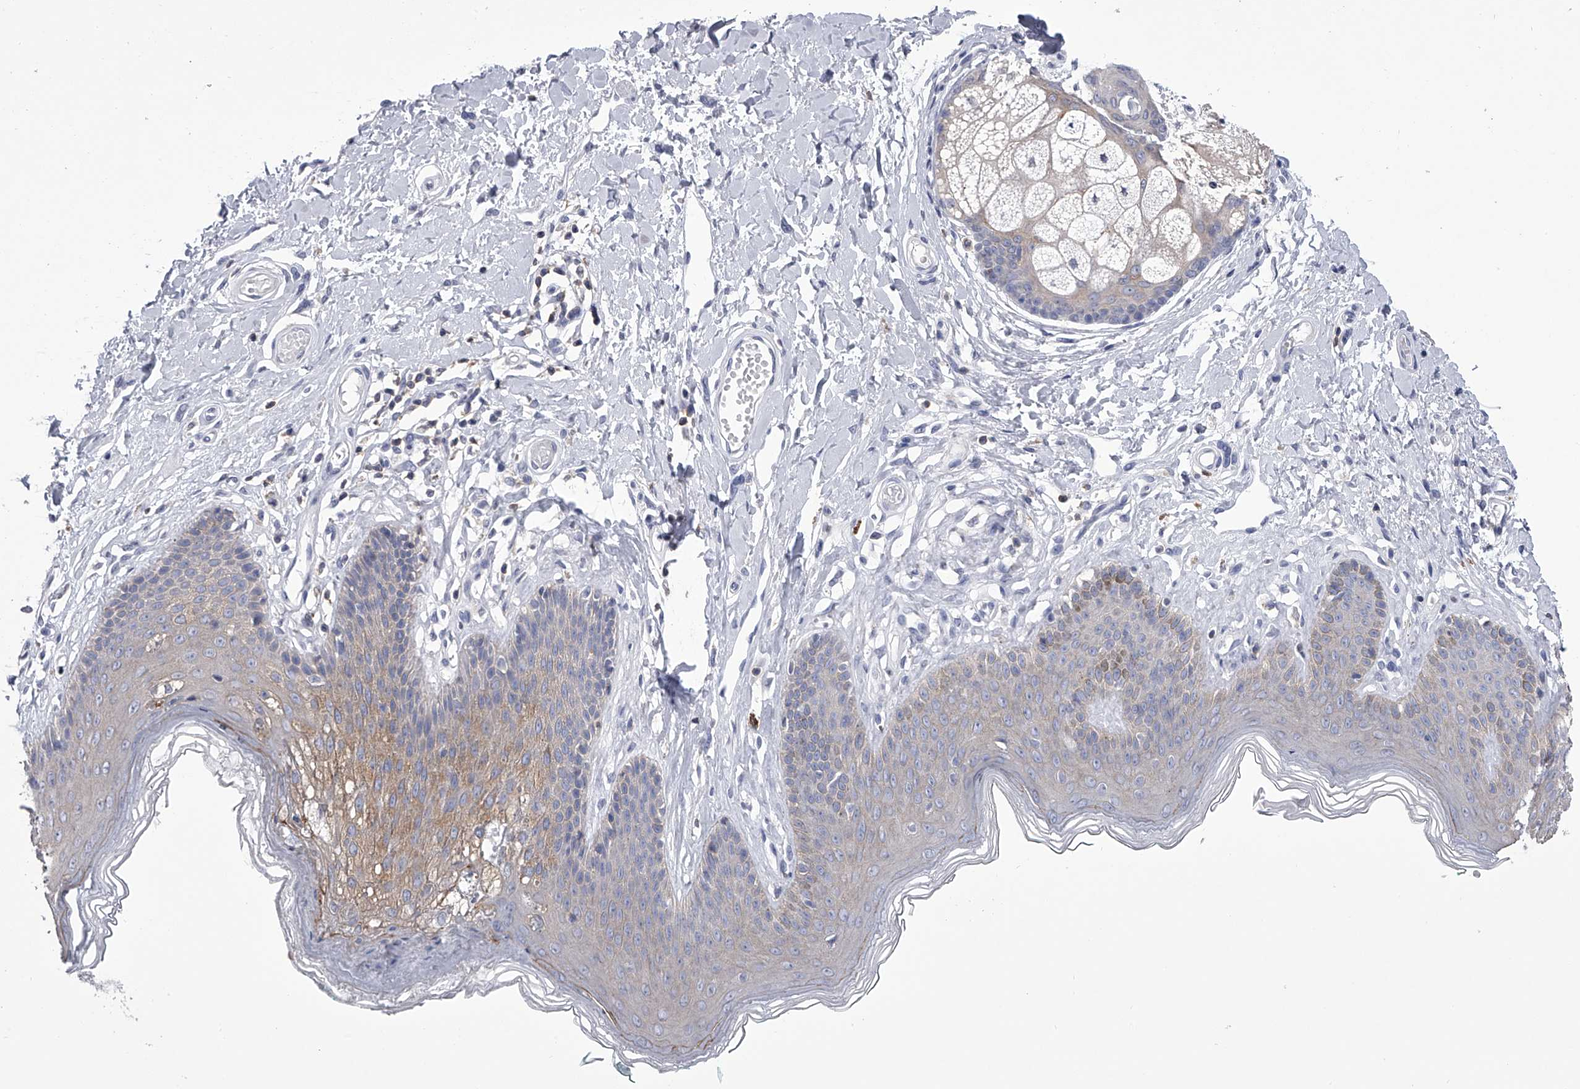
{"staining": {"intensity": "weak", "quantity": "<25%", "location": "cytoplasmic/membranous"}, "tissue": "skin", "cell_type": "Epidermal cells", "image_type": "normal", "snomed": [{"axis": "morphology", "description": "Normal tissue, NOS"}, {"axis": "morphology", "description": "Squamous cell carcinoma, NOS"}, {"axis": "topography", "description": "Vulva"}], "caption": "Epidermal cells show no significant expression in normal skin.", "gene": "TASP1", "patient": {"sex": "female", "age": 85}}